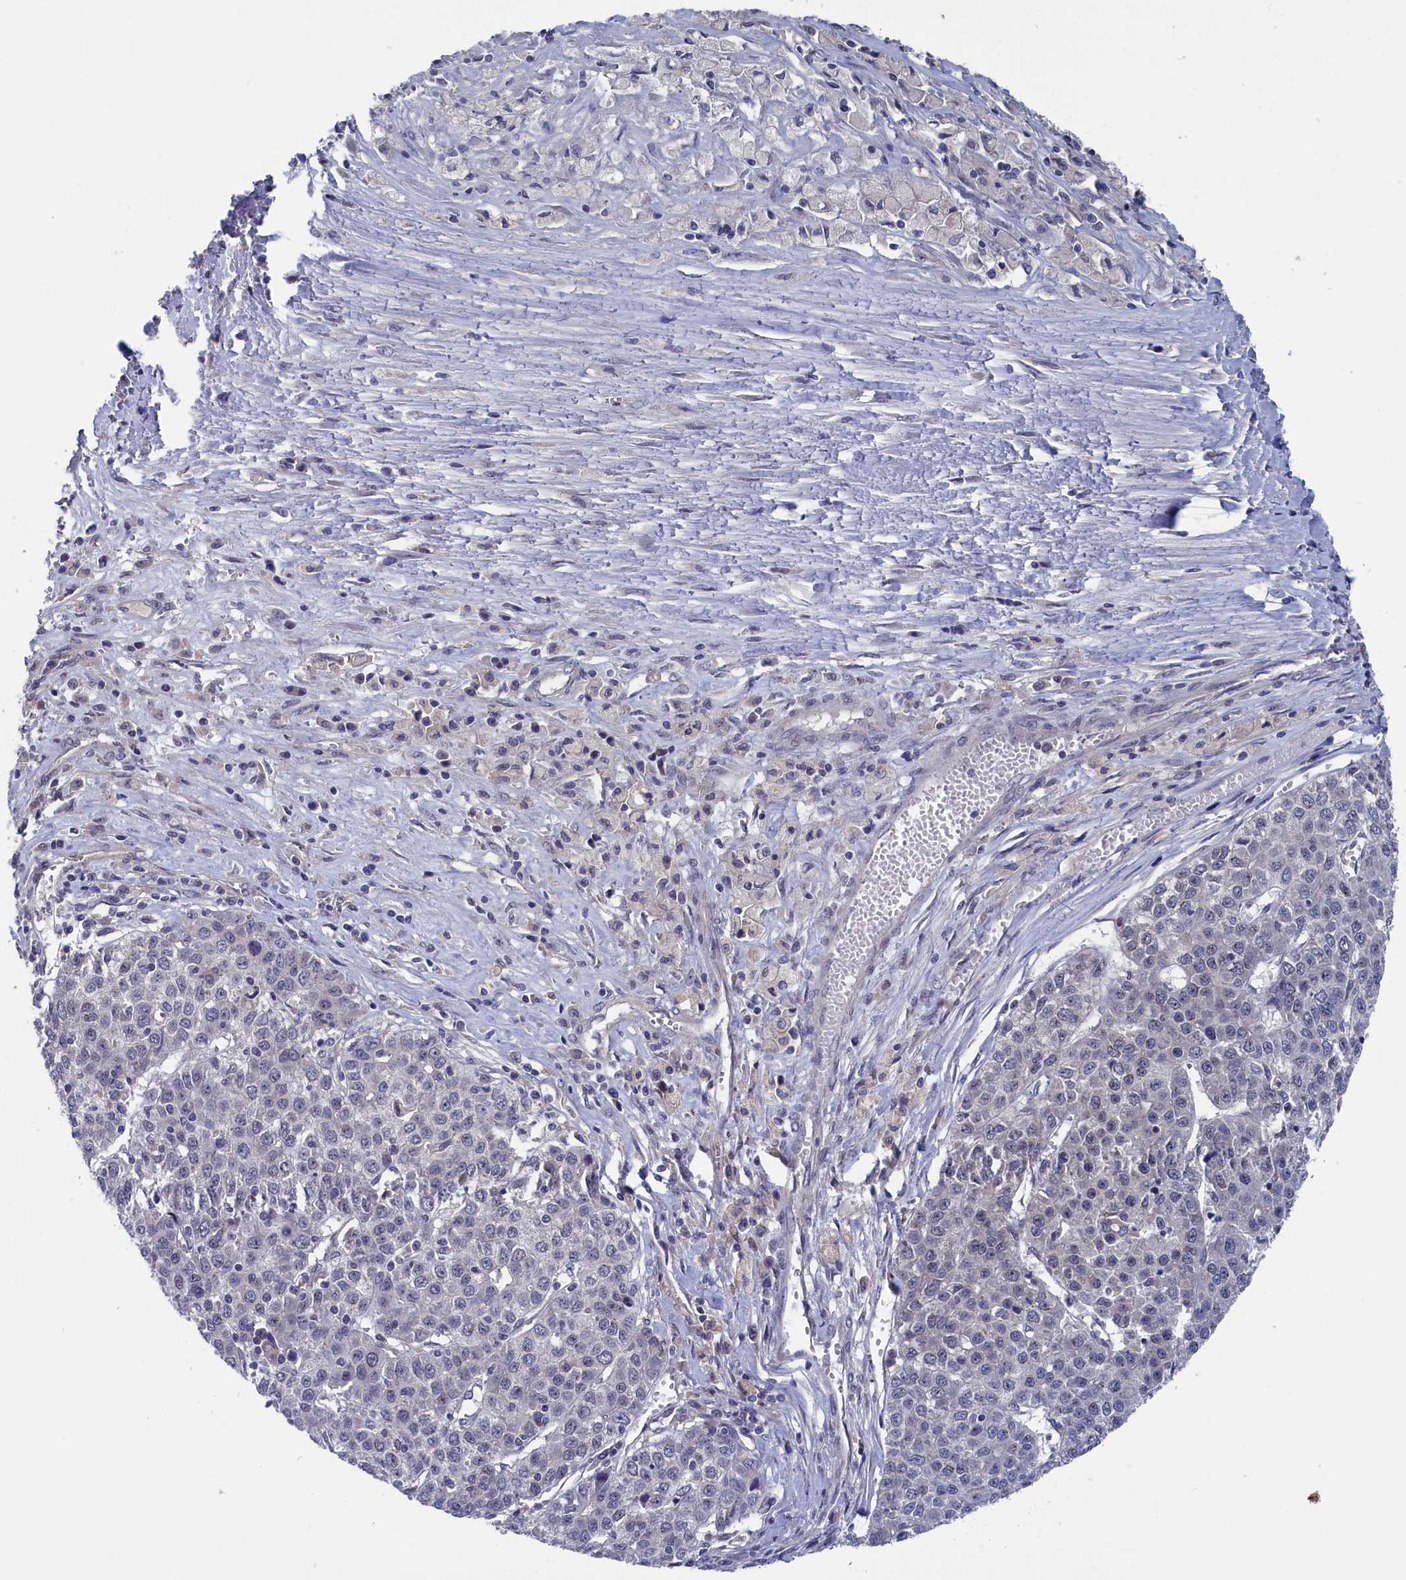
{"staining": {"intensity": "weak", "quantity": "<25%", "location": "cytoplasmic/membranous"}, "tissue": "liver cancer", "cell_type": "Tumor cells", "image_type": "cancer", "snomed": [{"axis": "morphology", "description": "Carcinoma, Hepatocellular, NOS"}, {"axis": "topography", "description": "Liver"}], "caption": "Tumor cells show no significant protein staining in hepatocellular carcinoma (liver). (Immunohistochemistry (ihc), brightfield microscopy, high magnification).", "gene": "SPATA13", "patient": {"sex": "female", "age": 53}}